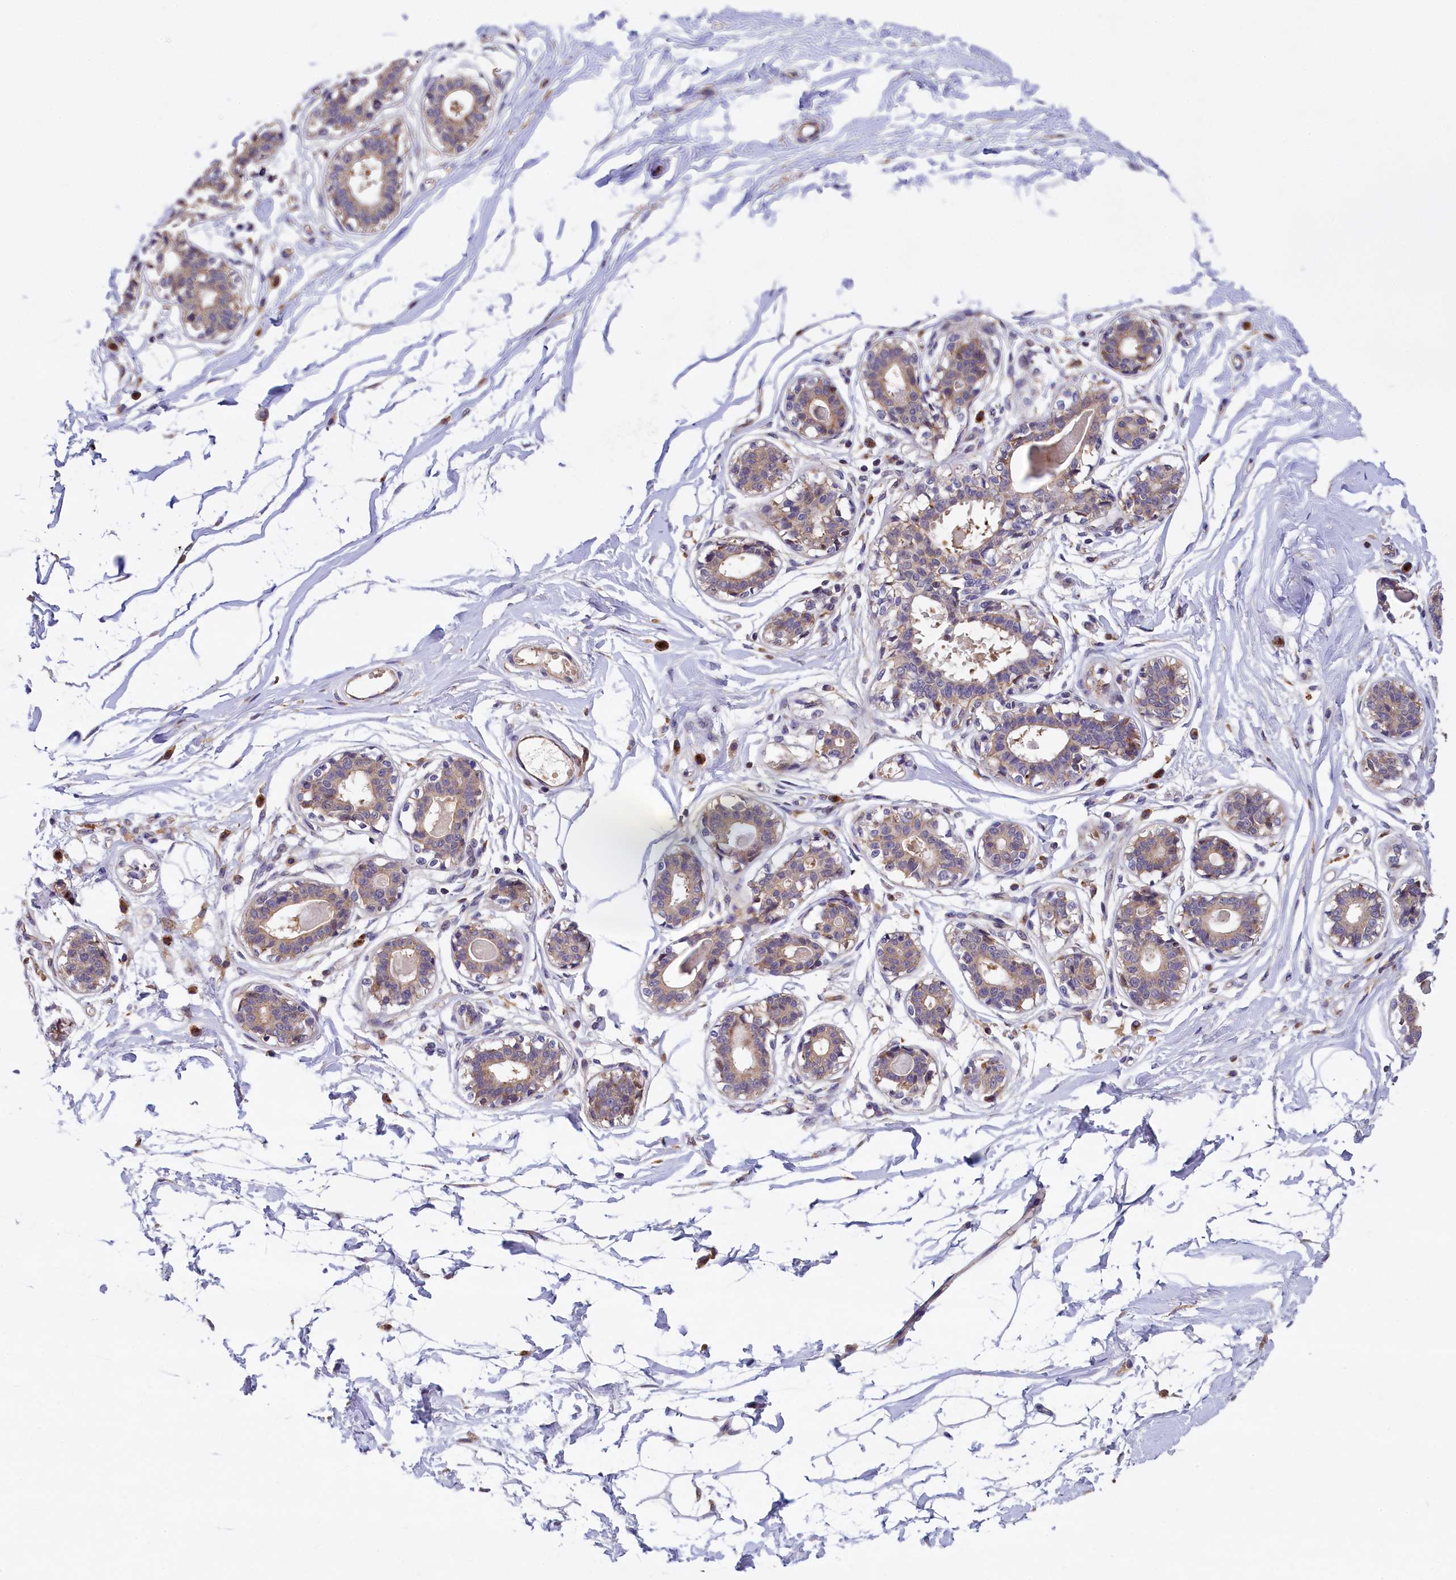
{"staining": {"intensity": "negative", "quantity": "none", "location": "none"}, "tissue": "breast", "cell_type": "Adipocytes", "image_type": "normal", "snomed": [{"axis": "morphology", "description": "Normal tissue, NOS"}, {"axis": "topography", "description": "Breast"}], "caption": "Breast stained for a protein using immunohistochemistry (IHC) displays no staining adipocytes.", "gene": "NAIP", "patient": {"sex": "female", "age": 45}}